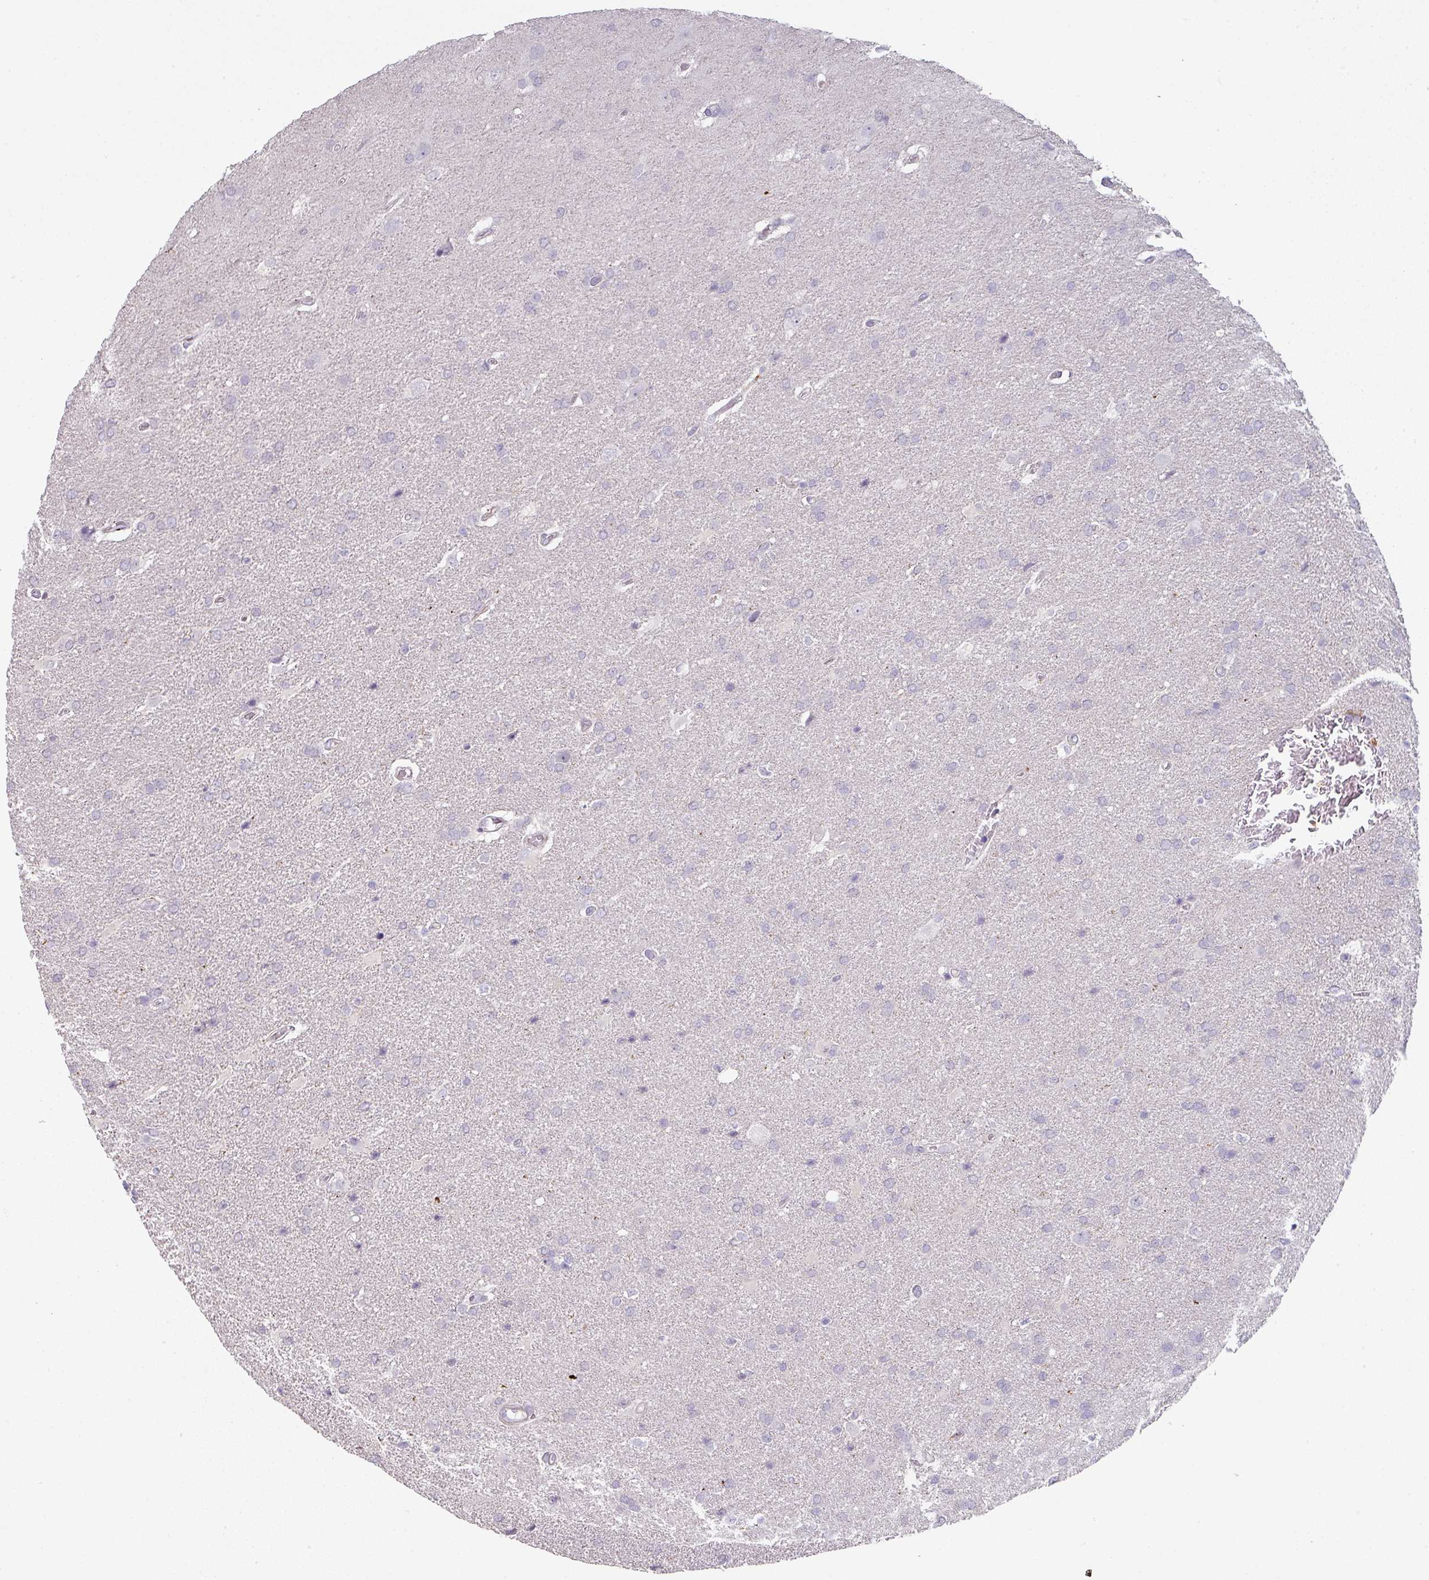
{"staining": {"intensity": "negative", "quantity": "none", "location": "none"}, "tissue": "glioma", "cell_type": "Tumor cells", "image_type": "cancer", "snomed": [{"axis": "morphology", "description": "Glioma, malignant, High grade"}, {"axis": "topography", "description": "Brain"}], "caption": "The image demonstrates no staining of tumor cells in malignant glioma (high-grade). (Stains: DAB immunohistochemistry with hematoxylin counter stain, Microscopy: brightfield microscopy at high magnification).", "gene": "MAGEC3", "patient": {"sex": "male", "age": 56}}